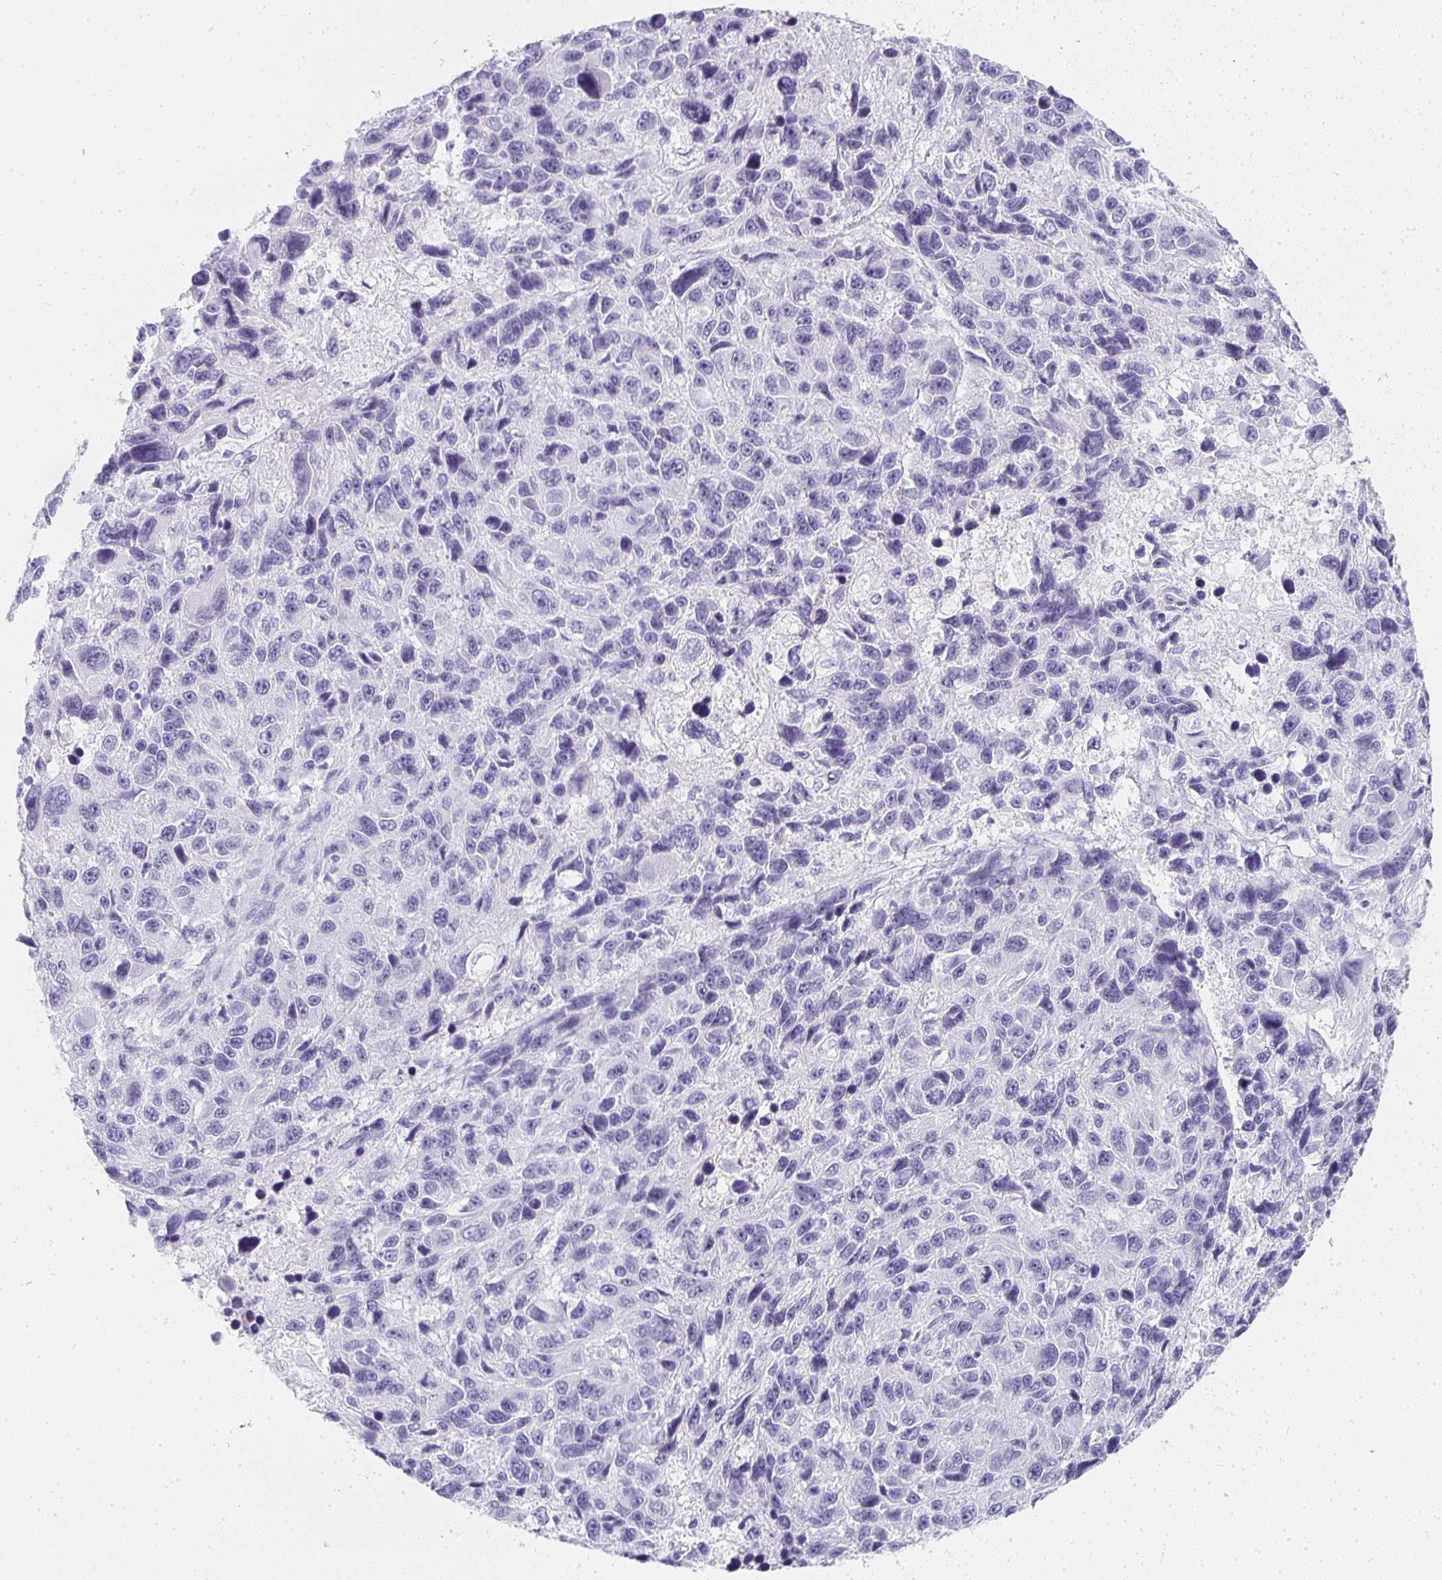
{"staining": {"intensity": "negative", "quantity": "none", "location": "none"}, "tissue": "melanoma", "cell_type": "Tumor cells", "image_type": "cancer", "snomed": [{"axis": "morphology", "description": "Malignant melanoma, NOS"}, {"axis": "topography", "description": "Skin"}], "caption": "A high-resolution photomicrograph shows immunohistochemistry staining of melanoma, which shows no significant expression in tumor cells.", "gene": "TPSD1", "patient": {"sex": "male", "age": 53}}